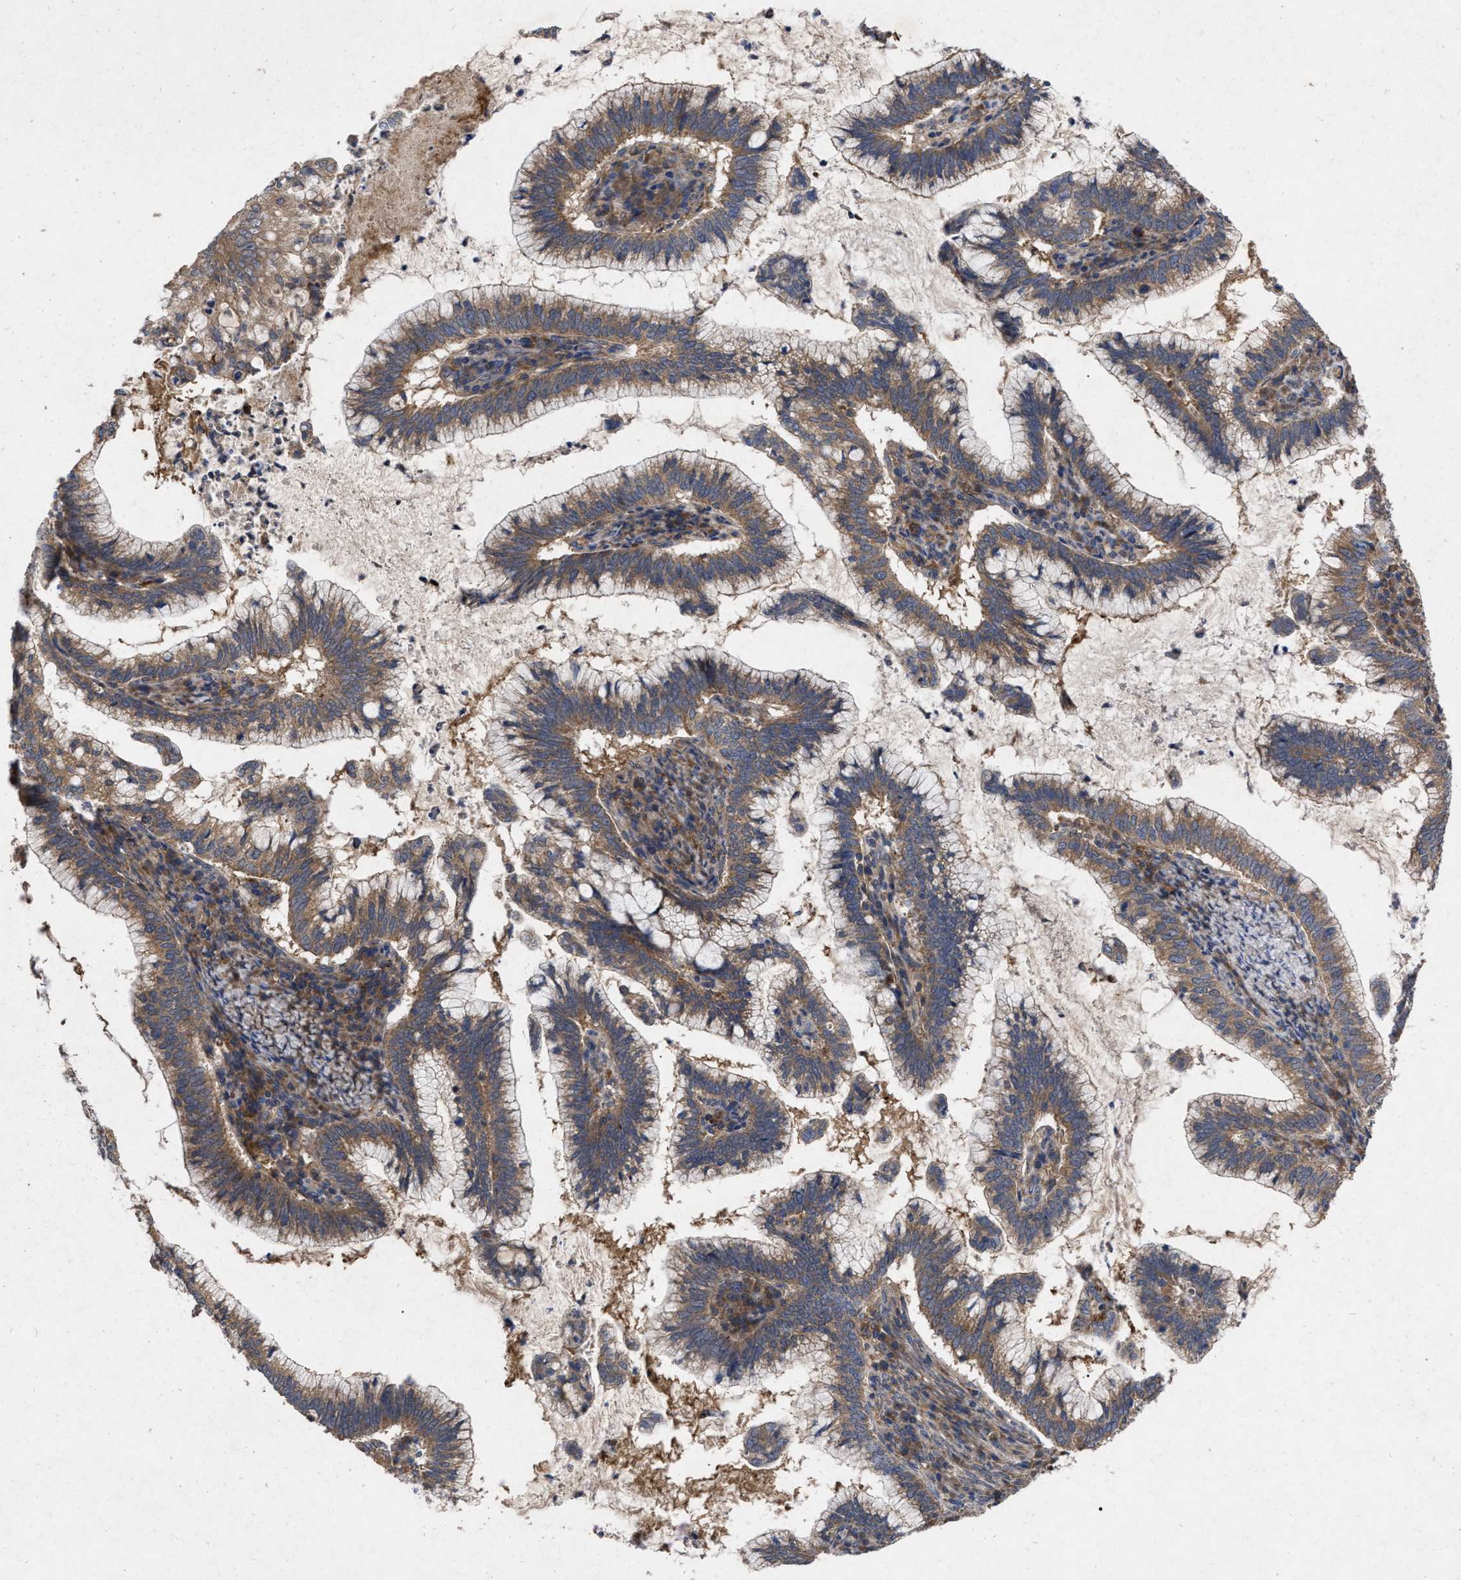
{"staining": {"intensity": "moderate", "quantity": ">75%", "location": "cytoplasmic/membranous"}, "tissue": "cervical cancer", "cell_type": "Tumor cells", "image_type": "cancer", "snomed": [{"axis": "morphology", "description": "Adenocarcinoma, NOS"}, {"axis": "topography", "description": "Cervix"}], "caption": "This is a histology image of immunohistochemistry staining of cervical cancer, which shows moderate expression in the cytoplasmic/membranous of tumor cells.", "gene": "CDKN2C", "patient": {"sex": "female", "age": 36}}